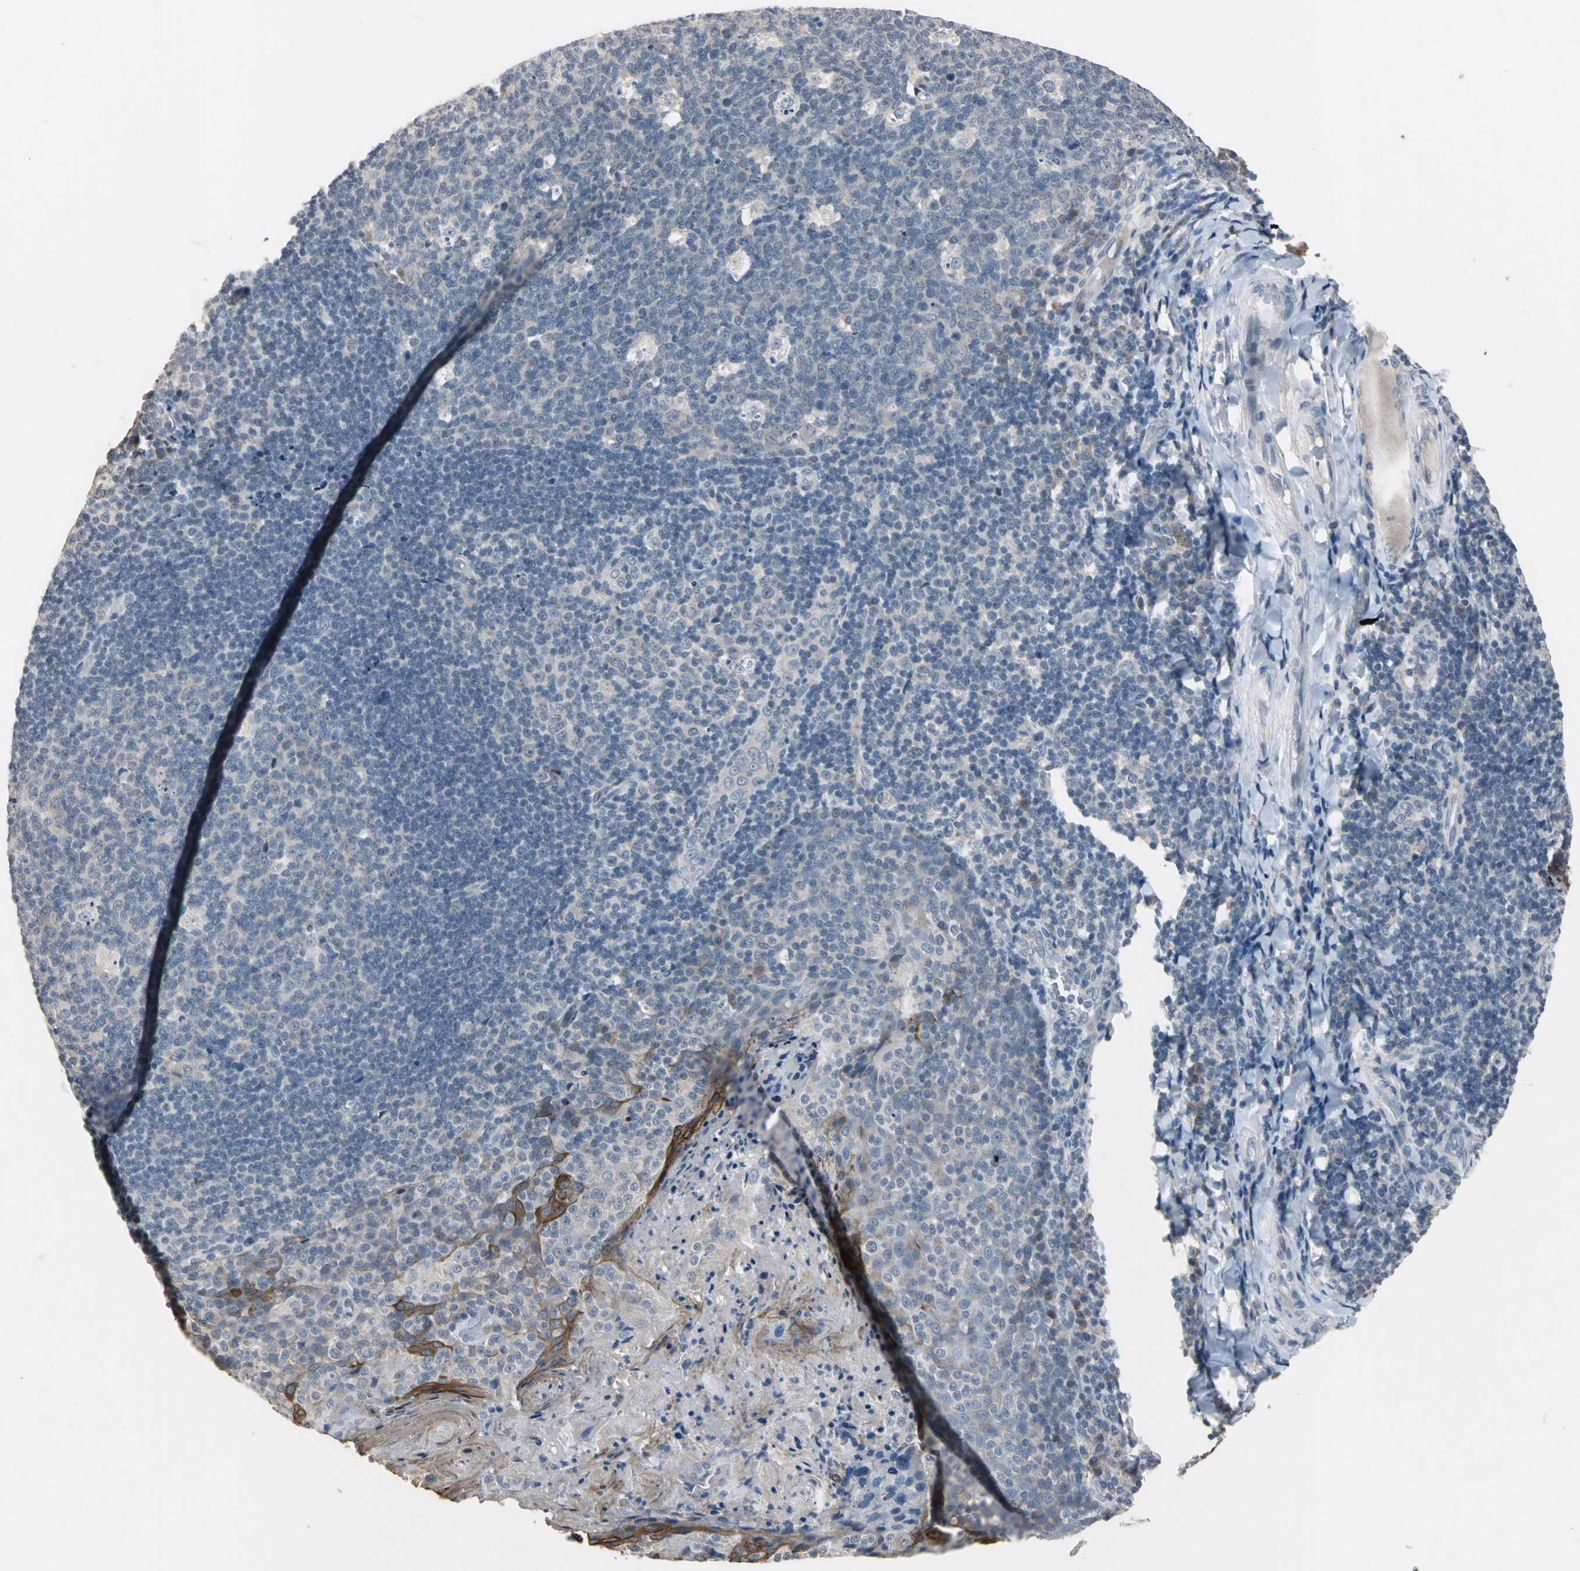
{"staining": {"intensity": "weak", "quantity": "<25%", "location": "cytoplasmic/membranous"}, "tissue": "tonsil", "cell_type": "Germinal center cells", "image_type": "normal", "snomed": [{"axis": "morphology", "description": "Normal tissue, NOS"}, {"axis": "topography", "description": "Tonsil"}], "caption": "Micrograph shows no significant protein staining in germinal center cells of unremarkable tonsil. (IHC, brightfield microscopy, high magnification).", "gene": "JADE3", "patient": {"sex": "male", "age": 17}}